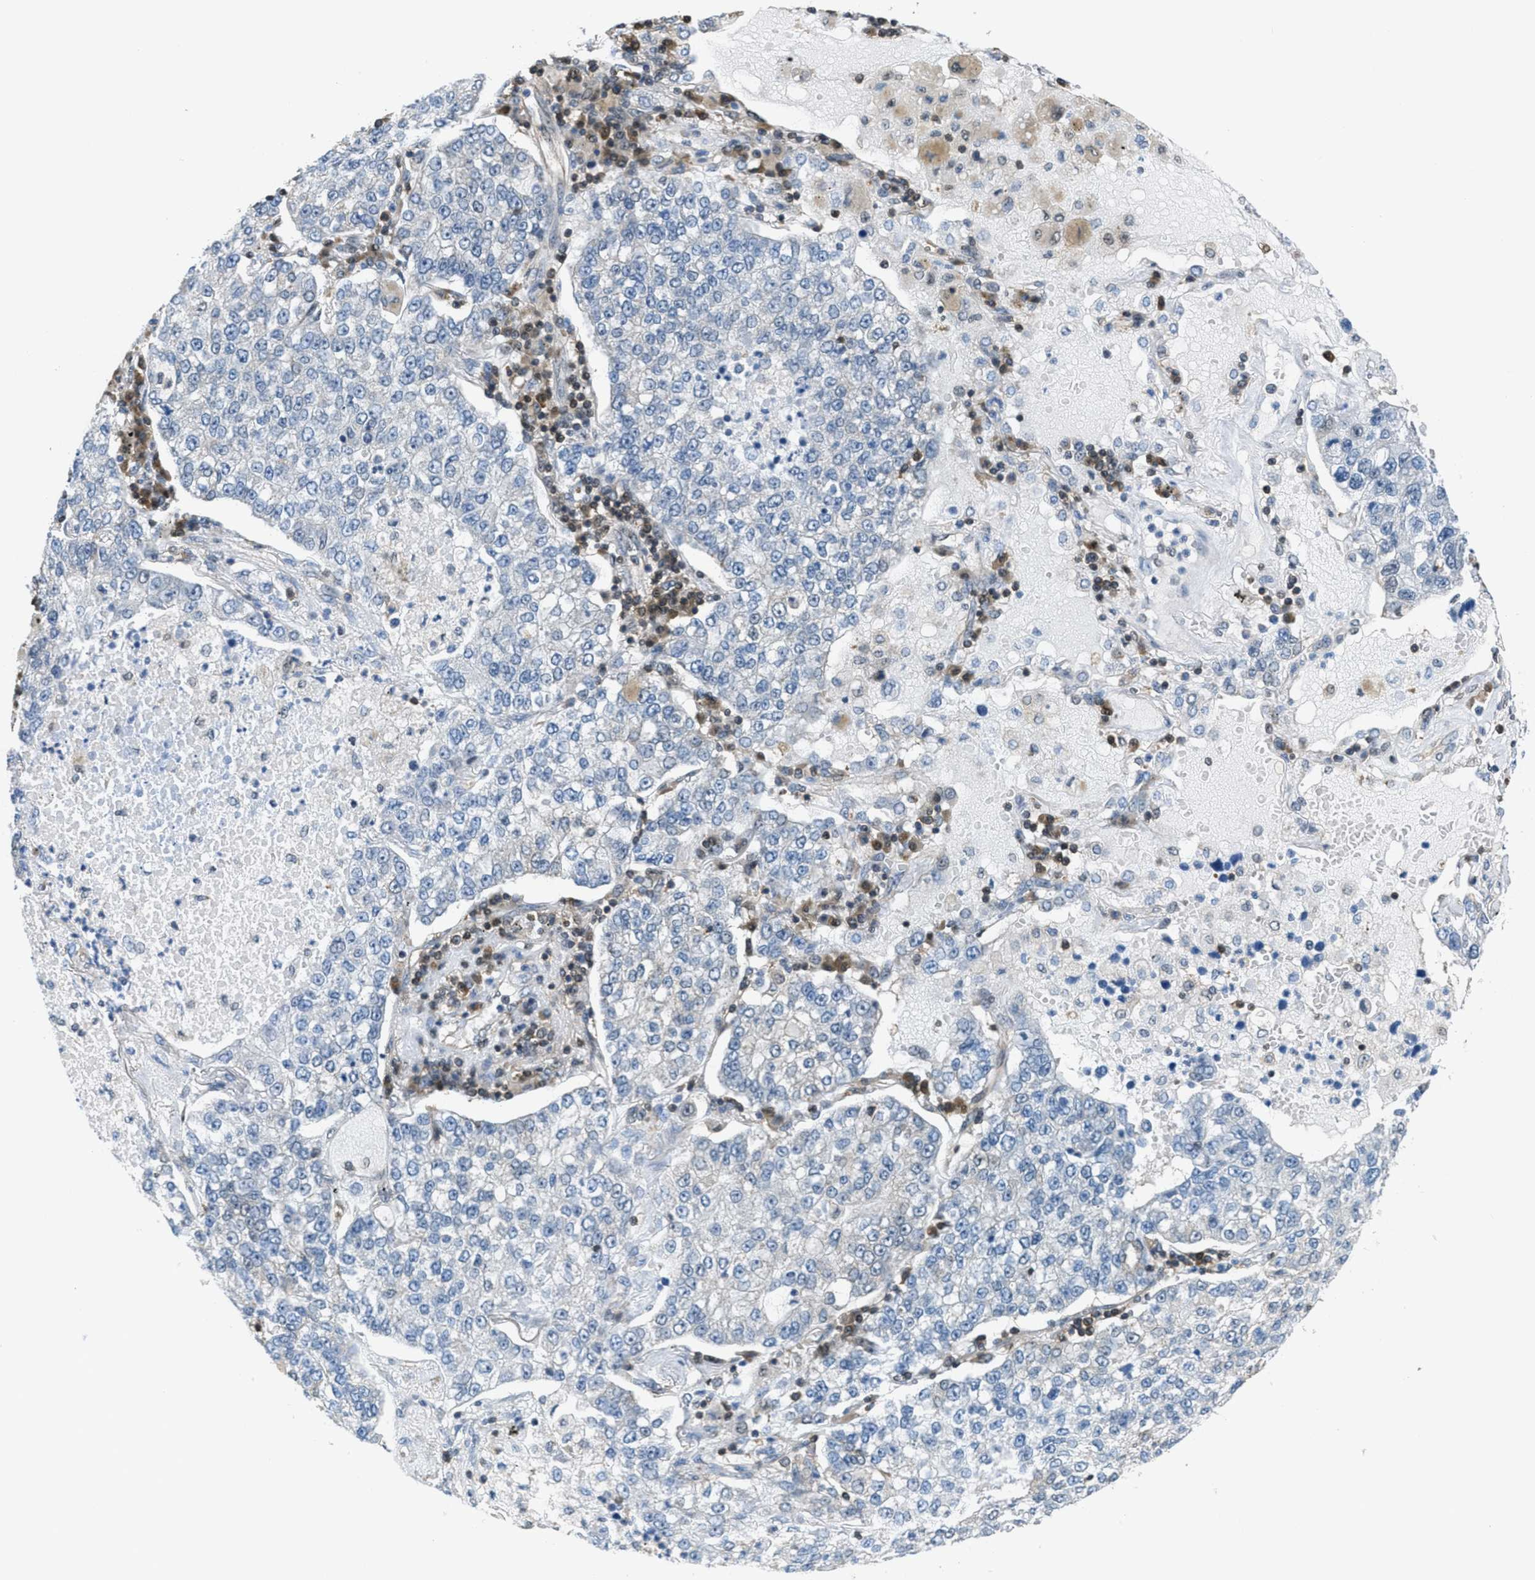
{"staining": {"intensity": "negative", "quantity": "none", "location": "none"}, "tissue": "lung cancer", "cell_type": "Tumor cells", "image_type": "cancer", "snomed": [{"axis": "morphology", "description": "Adenocarcinoma, NOS"}, {"axis": "topography", "description": "Lung"}], "caption": "Immunohistochemistry (IHC) histopathology image of human lung adenocarcinoma stained for a protein (brown), which demonstrates no staining in tumor cells.", "gene": "PIP5K1C", "patient": {"sex": "male", "age": 49}}